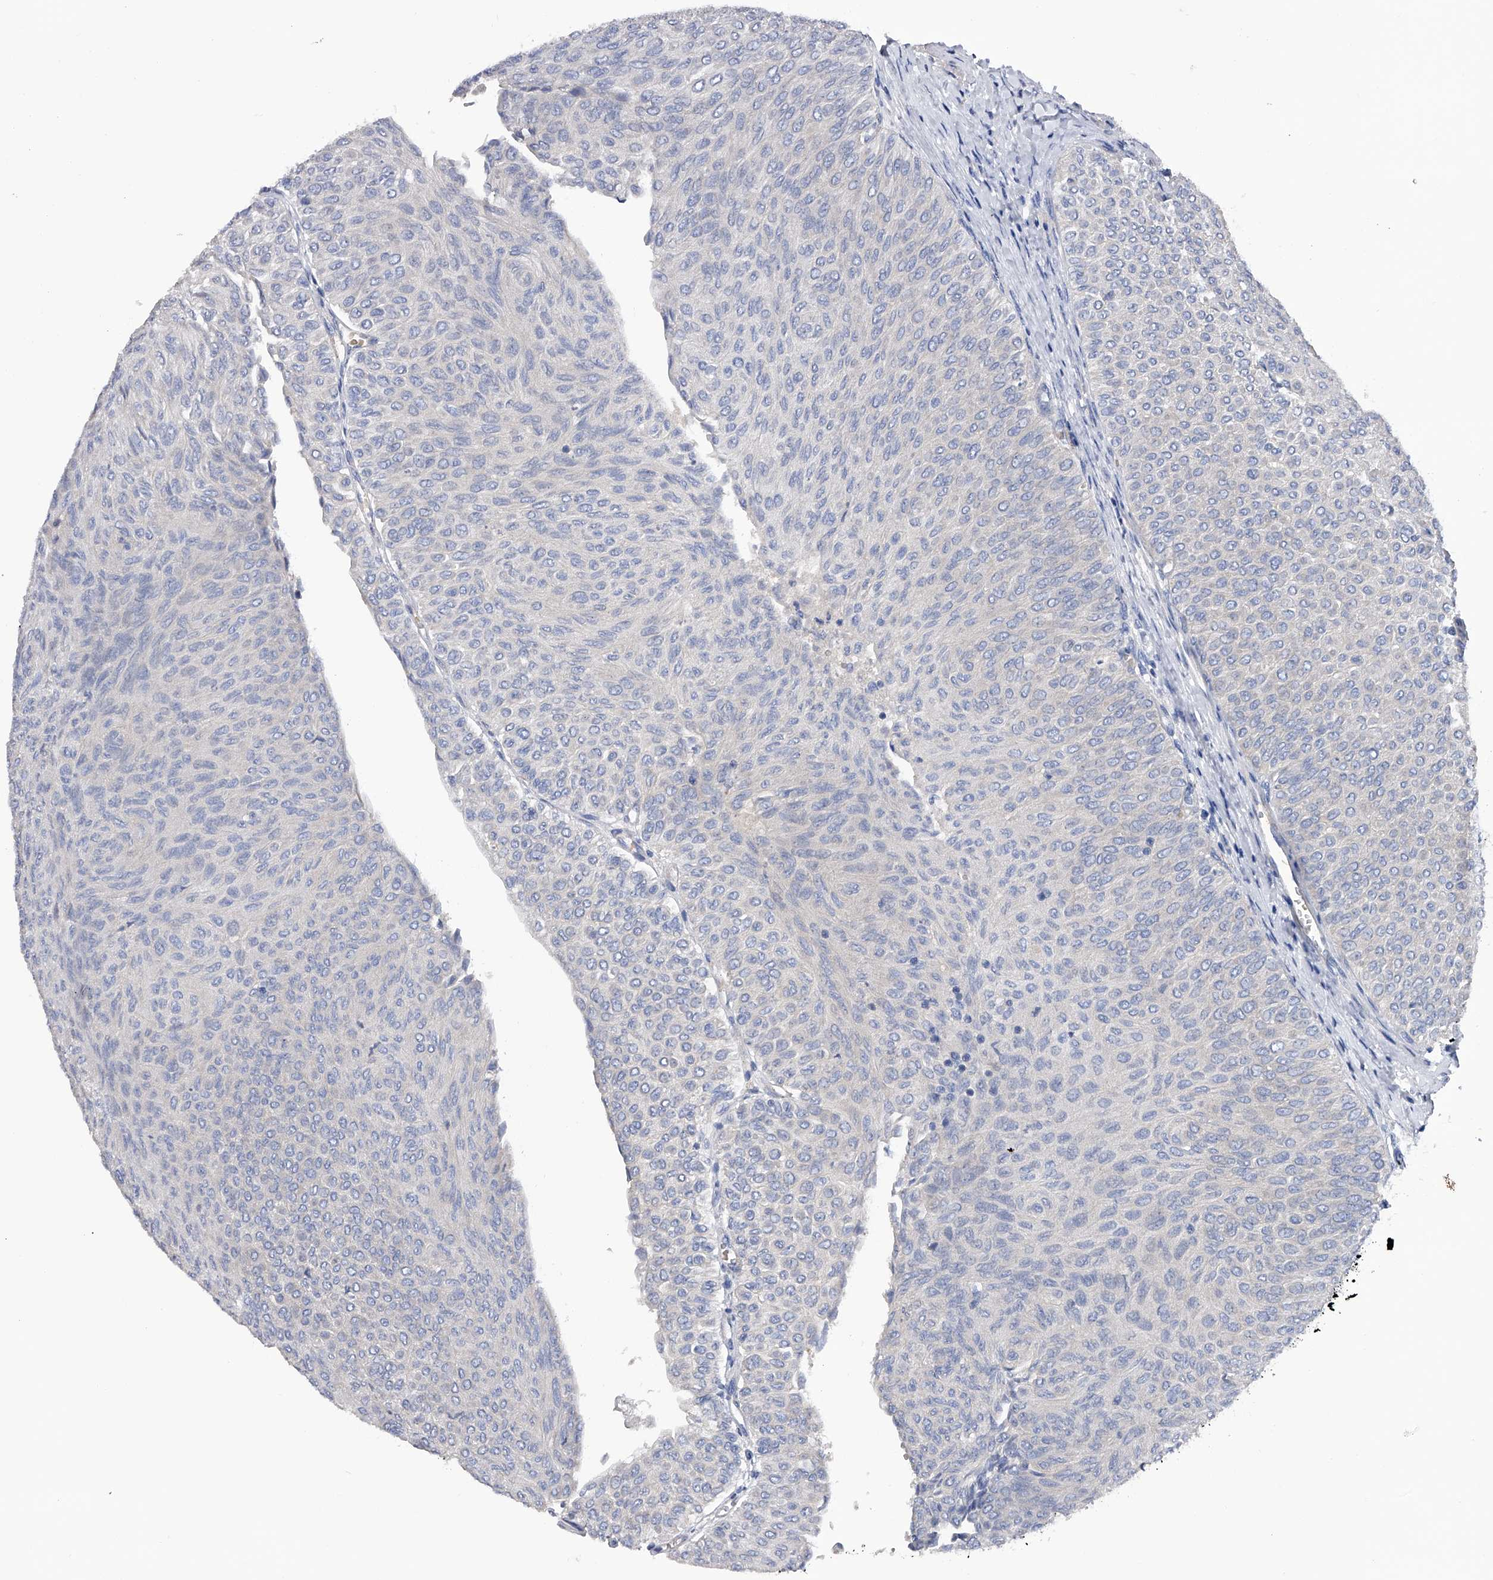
{"staining": {"intensity": "negative", "quantity": "none", "location": "none"}, "tissue": "urothelial cancer", "cell_type": "Tumor cells", "image_type": "cancer", "snomed": [{"axis": "morphology", "description": "Urothelial carcinoma, Low grade"}, {"axis": "topography", "description": "Urinary bladder"}], "caption": "High magnification brightfield microscopy of urothelial carcinoma (low-grade) stained with DAB (3,3'-diaminobenzidine) (brown) and counterstained with hematoxylin (blue): tumor cells show no significant positivity. (DAB IHC, high magnification).", "gene": "RWDD2A", "patient": {"sex": "male", "age": 78}}